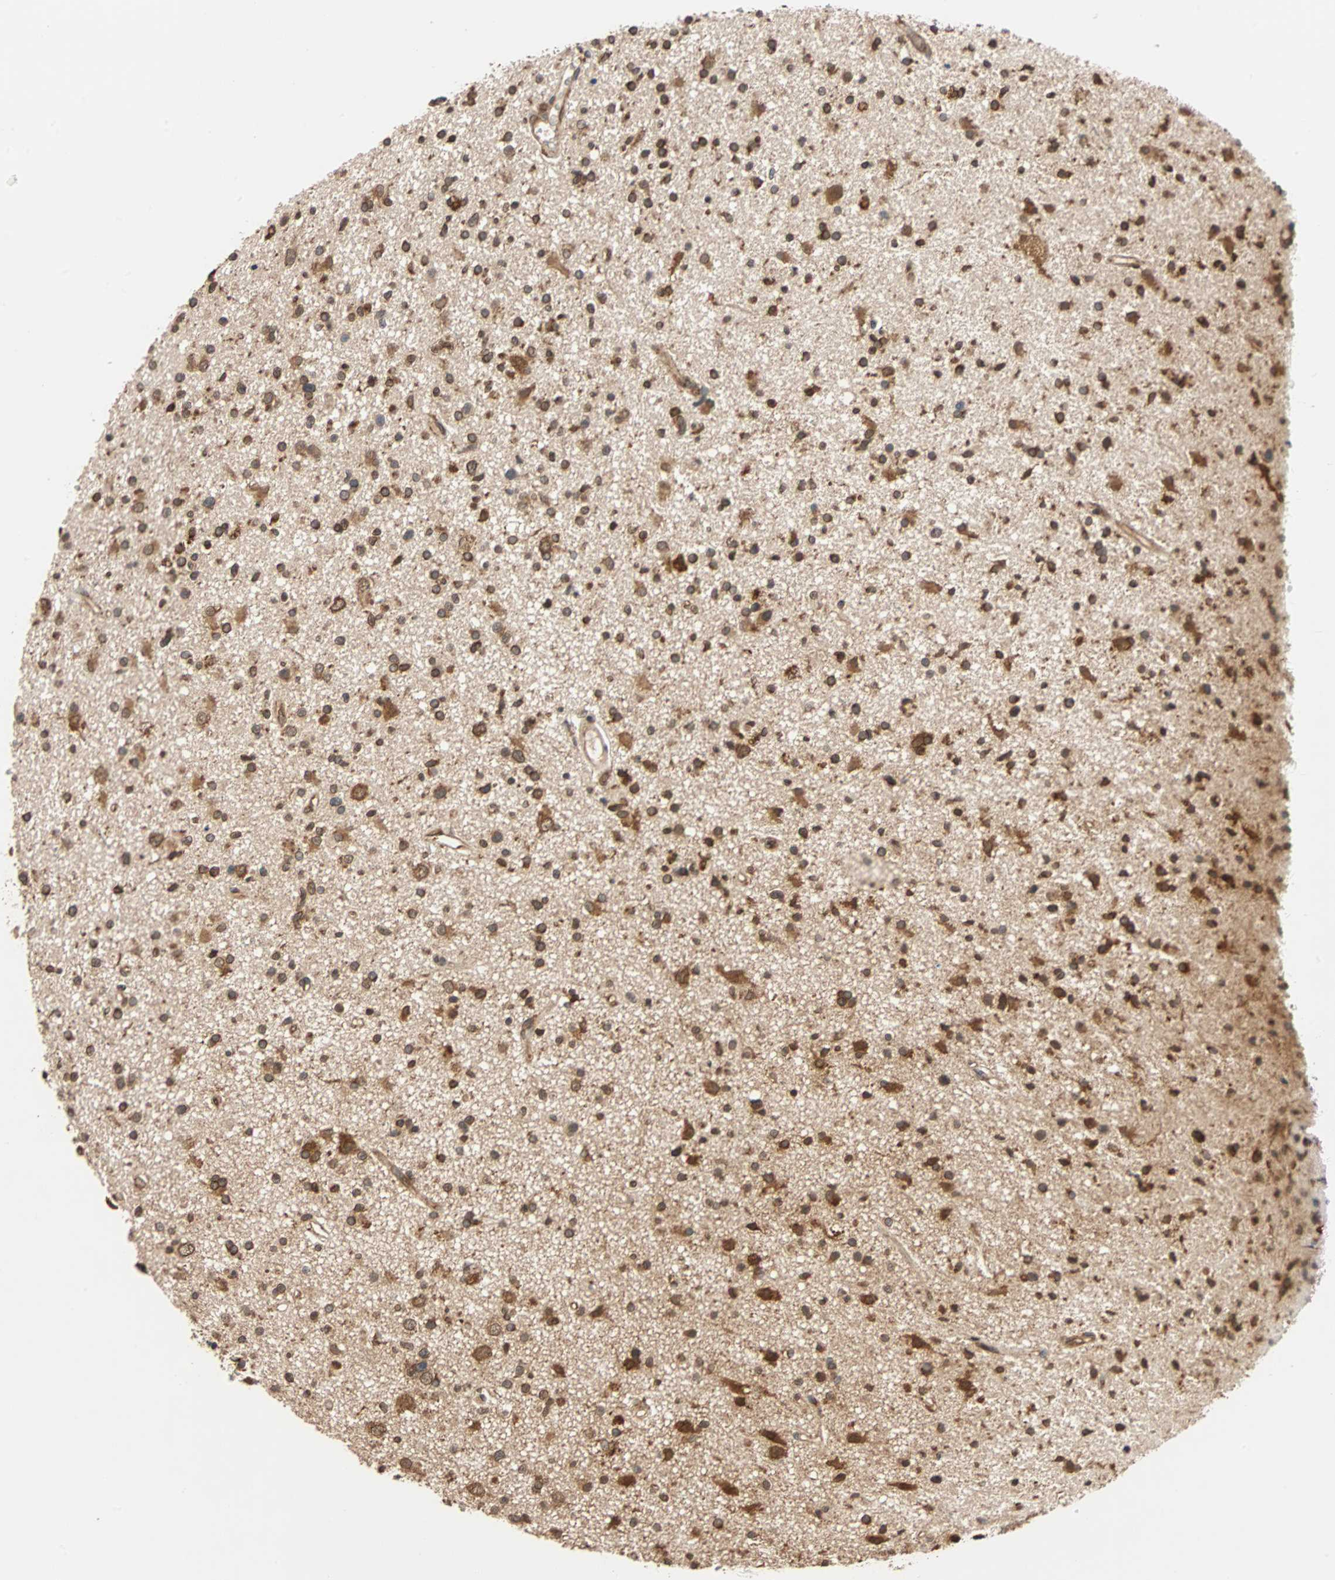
{"staining": {"intensity": "strong", "quantity": ">75%", "location": "cytoplasmic/membranous,nuclear"}, "tissue": "glioma", "cell_type": "Tumor cells", "image_type": "cancer", "snomed": [{"axis": "morphology", "description": "Glioma, malignant, High grade"}, {"axis": "topography", "description": "Brain"}], "caption": "Human glioma stained for a protein (brown) shows strong cytoplasmic/membranous and nuclear positive positivity in about >75% of tumor cells.", "gene": "AUP1", "patient": {"sex": "male", "age": 33}}